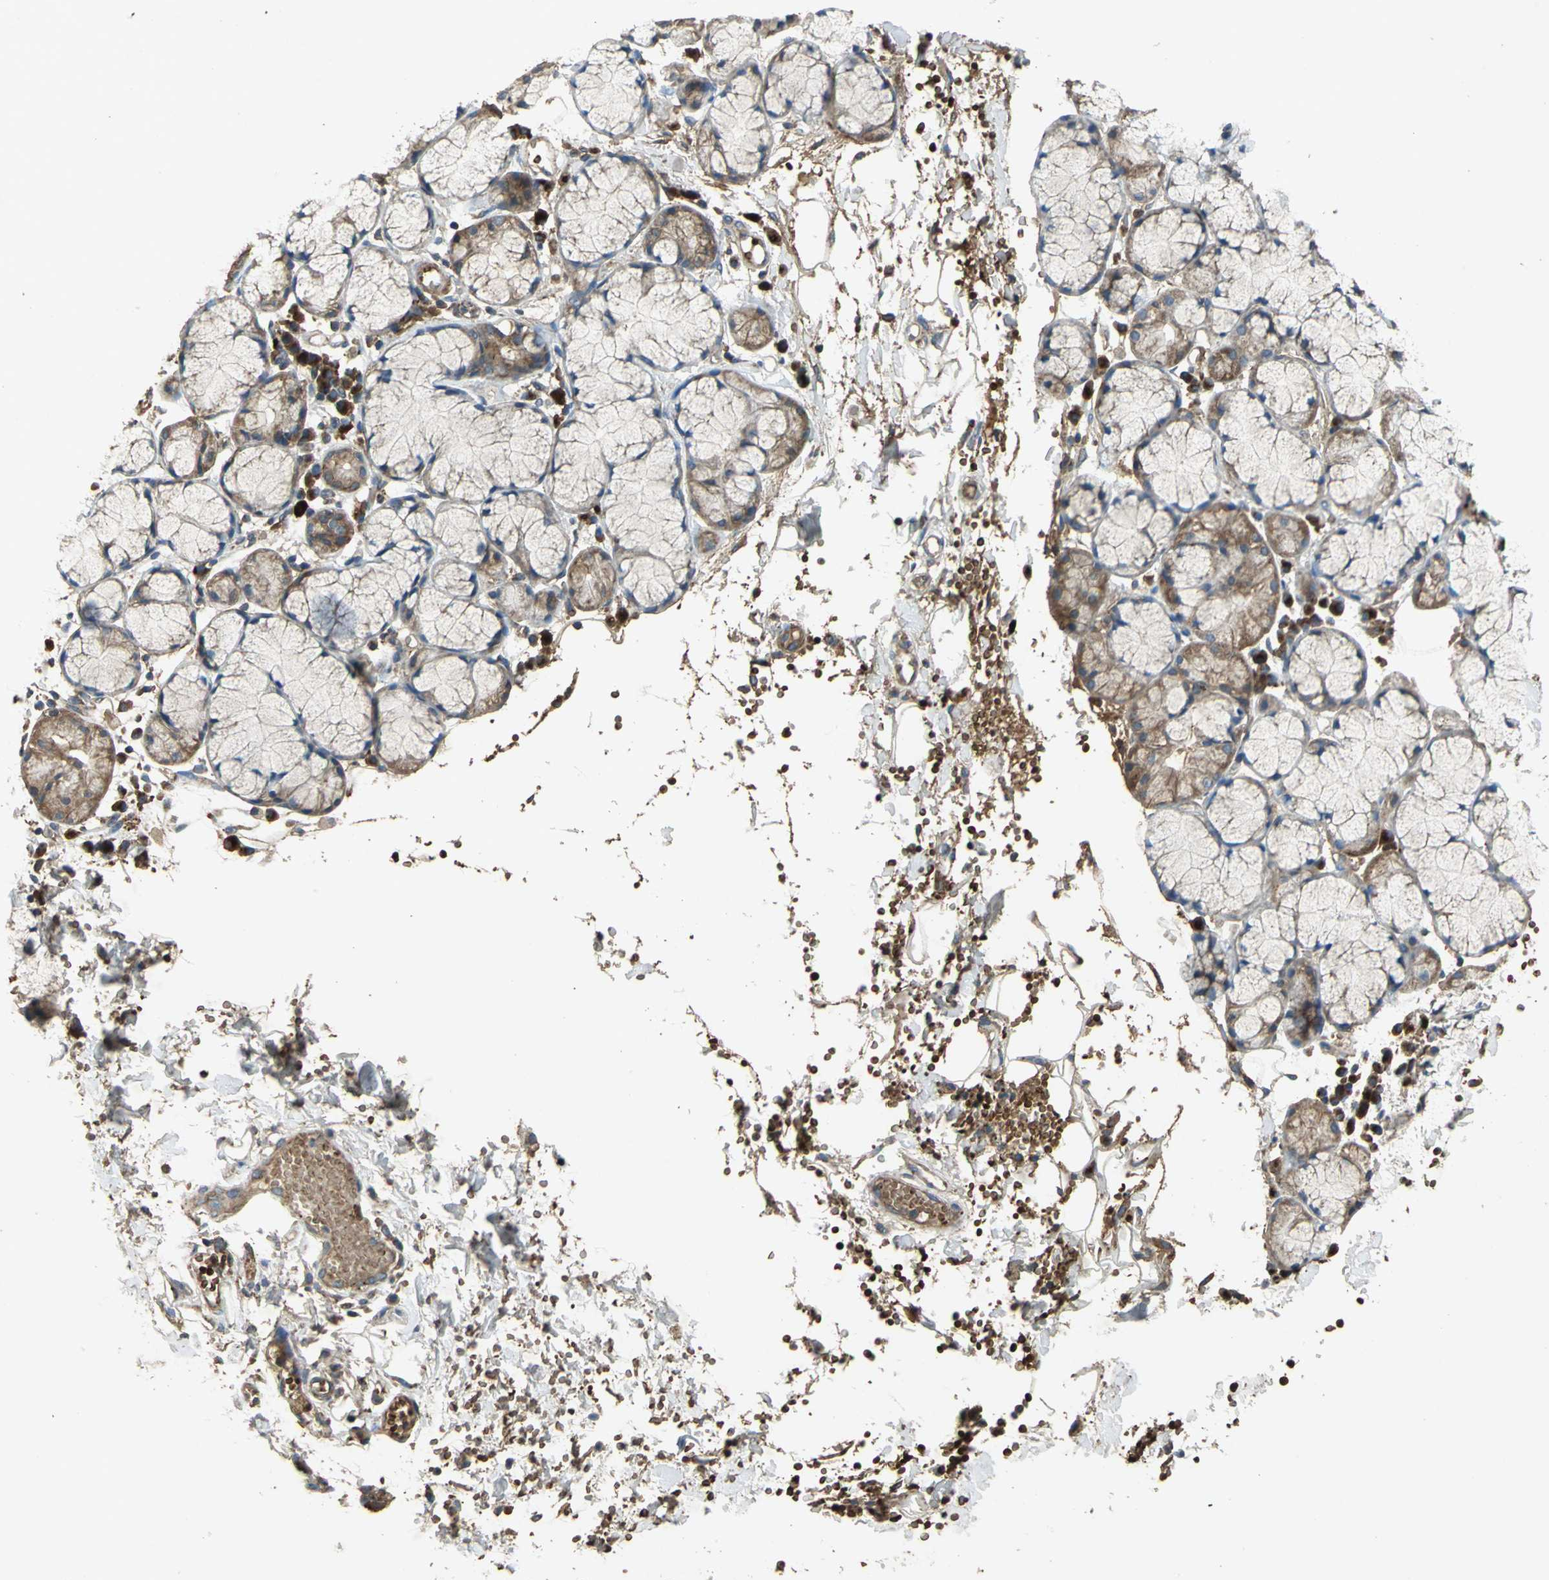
{"staining": {"intensity": "moderate", "quantity": ">75%", "location": "cytoplasmic/membranous"}, "tissue": "salivary gland", "cell_type": "Glandular cells", "image_type": "normal", "snomed": [{"axis": "morphology", "description": "Normal tissue, NOS"}, {"axis": "topography", "description": "Skeletal muscle"}, {"axis": "topography", "description": "Oral tissue"}, {"axis": "topography", "description": "Salivary gland"}, {"axis": "topography", "description": "Peripheral nerve tissue"}], "caption": "Normal salivary gland was stained to show a protein in brown. There is medium levels of moderate cytoplasmic/membranous positivity in approximately >75% of glandular cells. (Brightfield microscopy of DAB IHC at high magnification).", "gene": "POLRMT", "patient": {"sex": "male", "age": 54}}